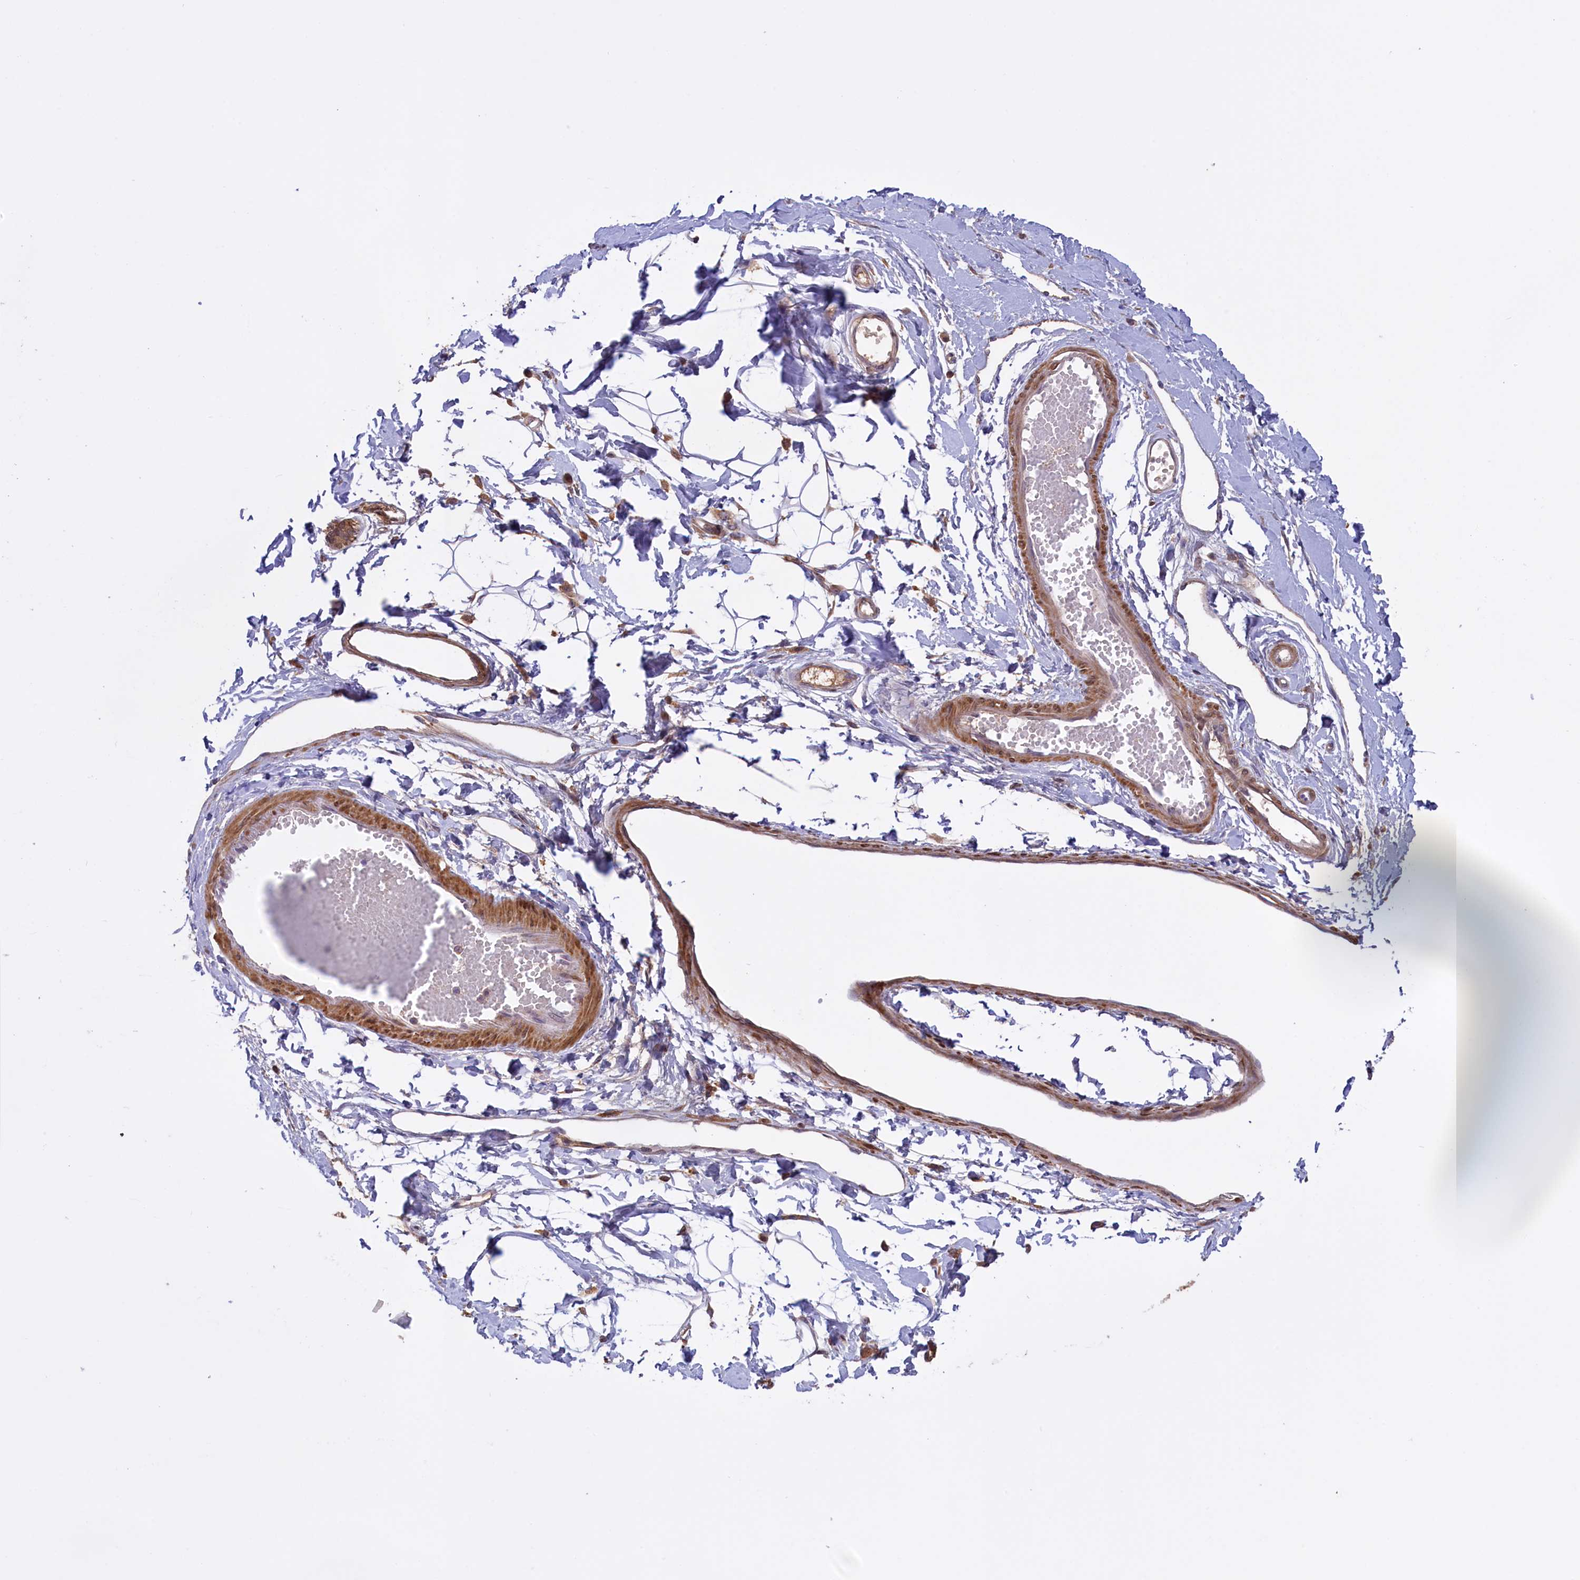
{"staining": {"intensity": "negative", "quantity": "none", "location": "none"}, "tissue": "breast", "cell_type": "Adipocytes", "image_type": "normal", "snomed": [{"axis": "morphology", "description": "Normal tissue, NOS"}, {"axis": "topography", "description": "Breast"}], "caption": "Immunohistochemistry (IHC) of benign breast exhibits no expression in adipocytes.", "gene": "RRAD", "patient": {"sex": "female", "age": 45}}